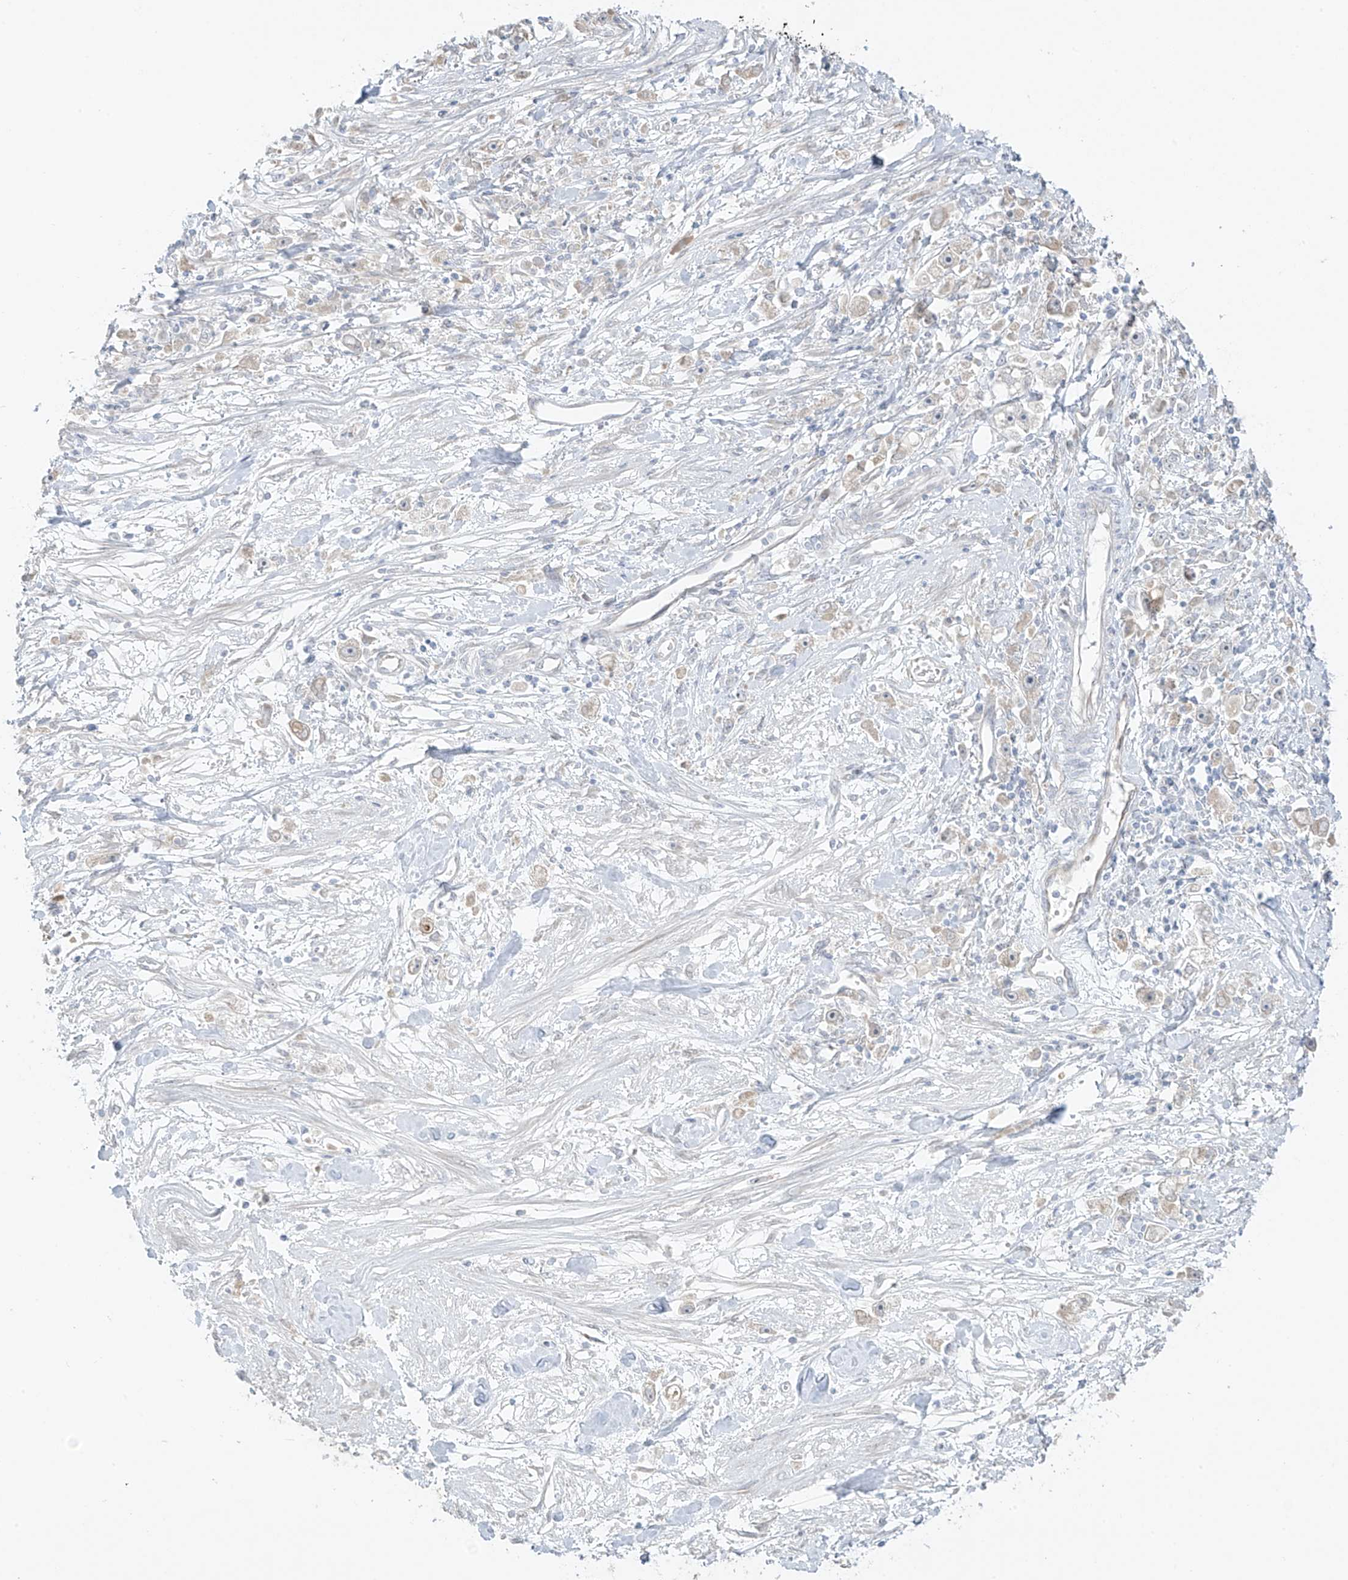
{"staining": {"intensity": "weak", "quantity": "<25%", "location": "cytoplasmic/membranous"}, "tissue": "stomach cancer", "cell_type": "Tumor cells", "image_type": "cancer", "snomed": [{"axis": "morphology", "description": "Adenocarcinoma, NOS"}, {"axis": "topography", "description": "Stomach"}], "caption": "Stomach cancer stained for a protein using IHC reveals no staining tumor cells.", "gene": "DCDC2", "patient": {"sex": "female", "age": 59}}